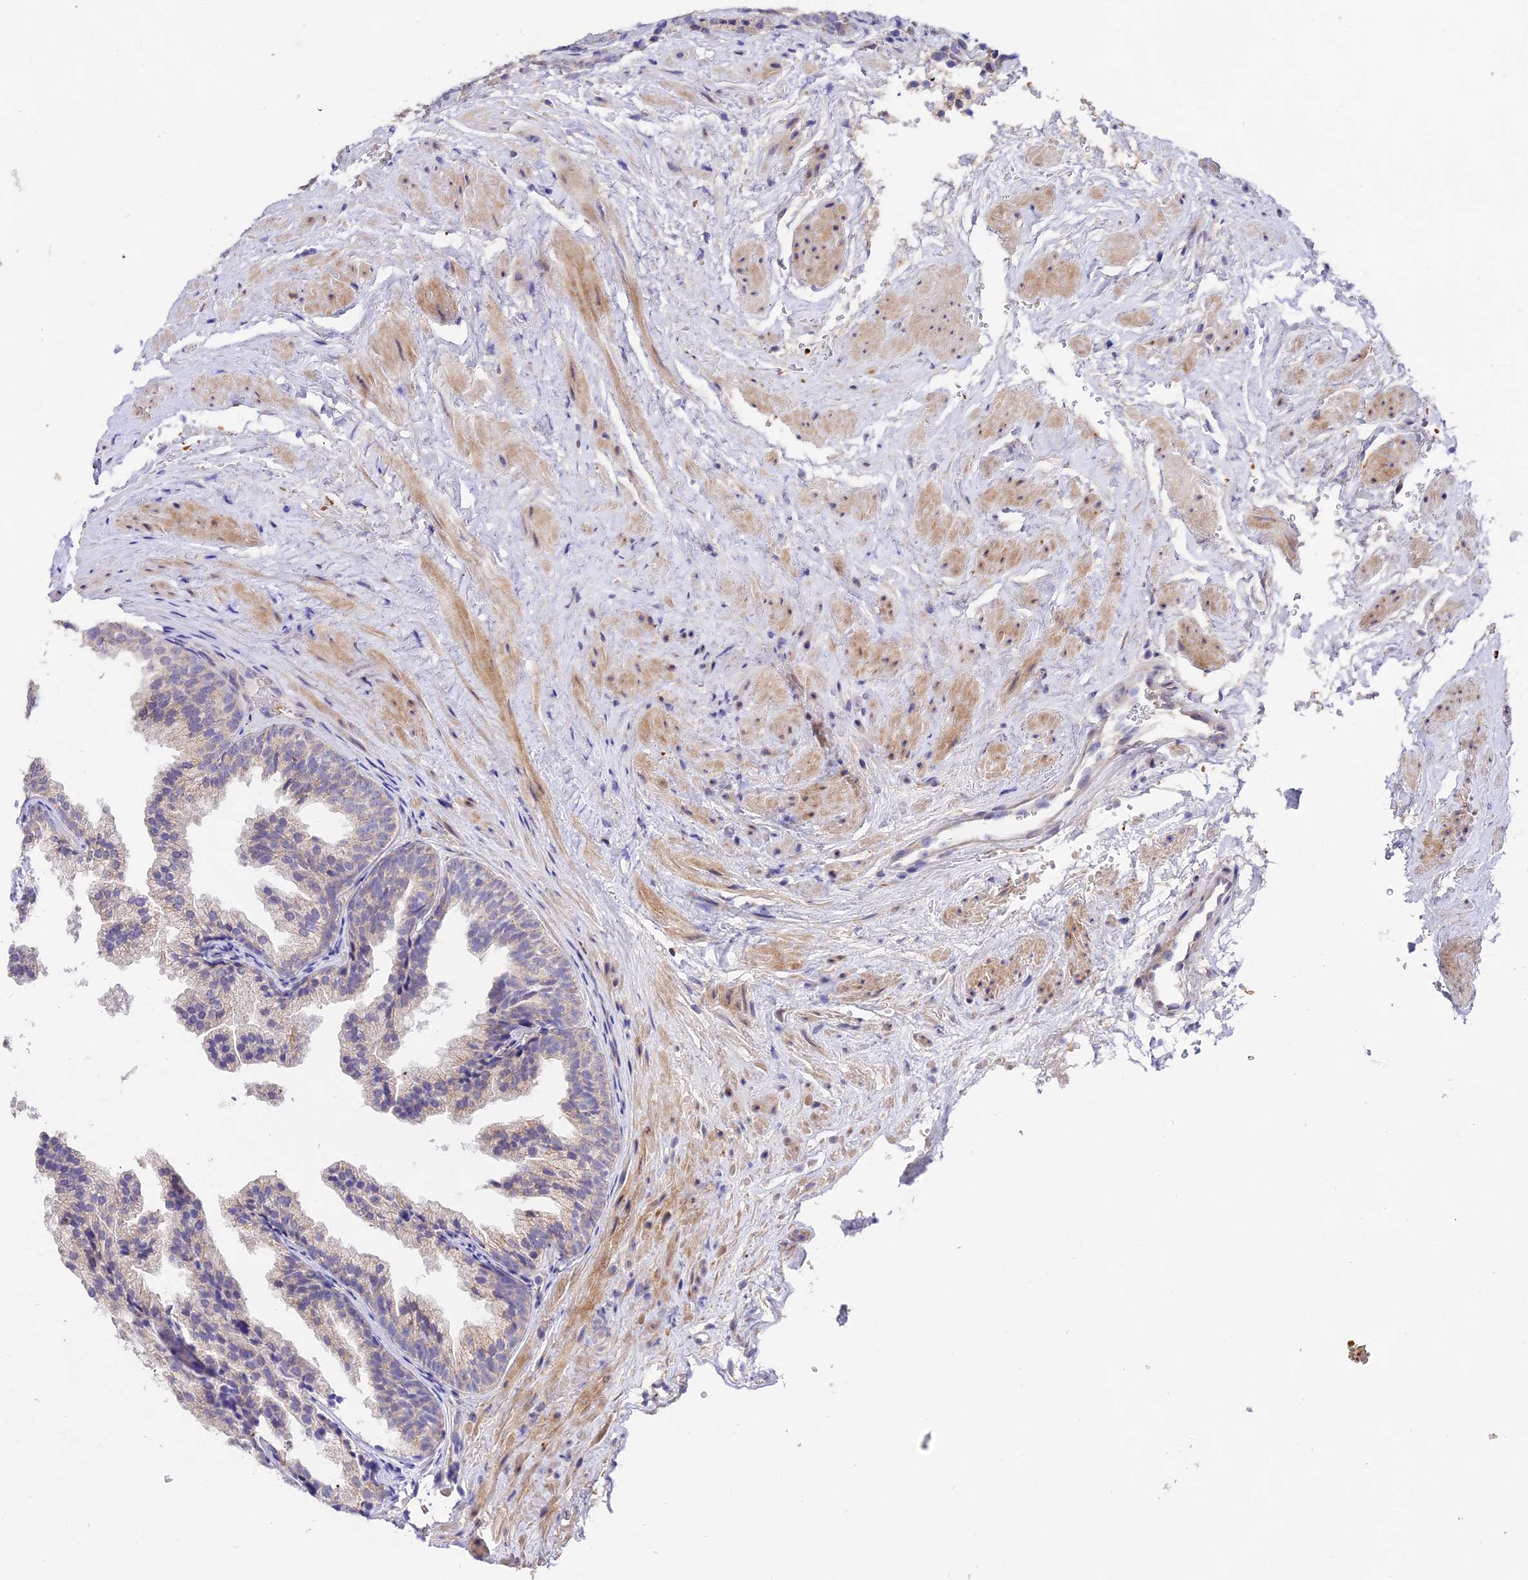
{"staining": {"intensity": "weak", "quantity": "<25%", "location": "cytoplasmic/membranous"}, "tissue": "prostate", "cell_type": "Glandular cells", "image_type": "normal", "snomed": [{"axis": "morphology", "description": "Normal tissue, NOS"}, {"axis": "topography", "description": "Prostate"}], "caption": "Glandular cells are negative for brown protein staining in benign prostate.", "gene": "WDR5B", "patient": {"sex": "male", "age": 76}}